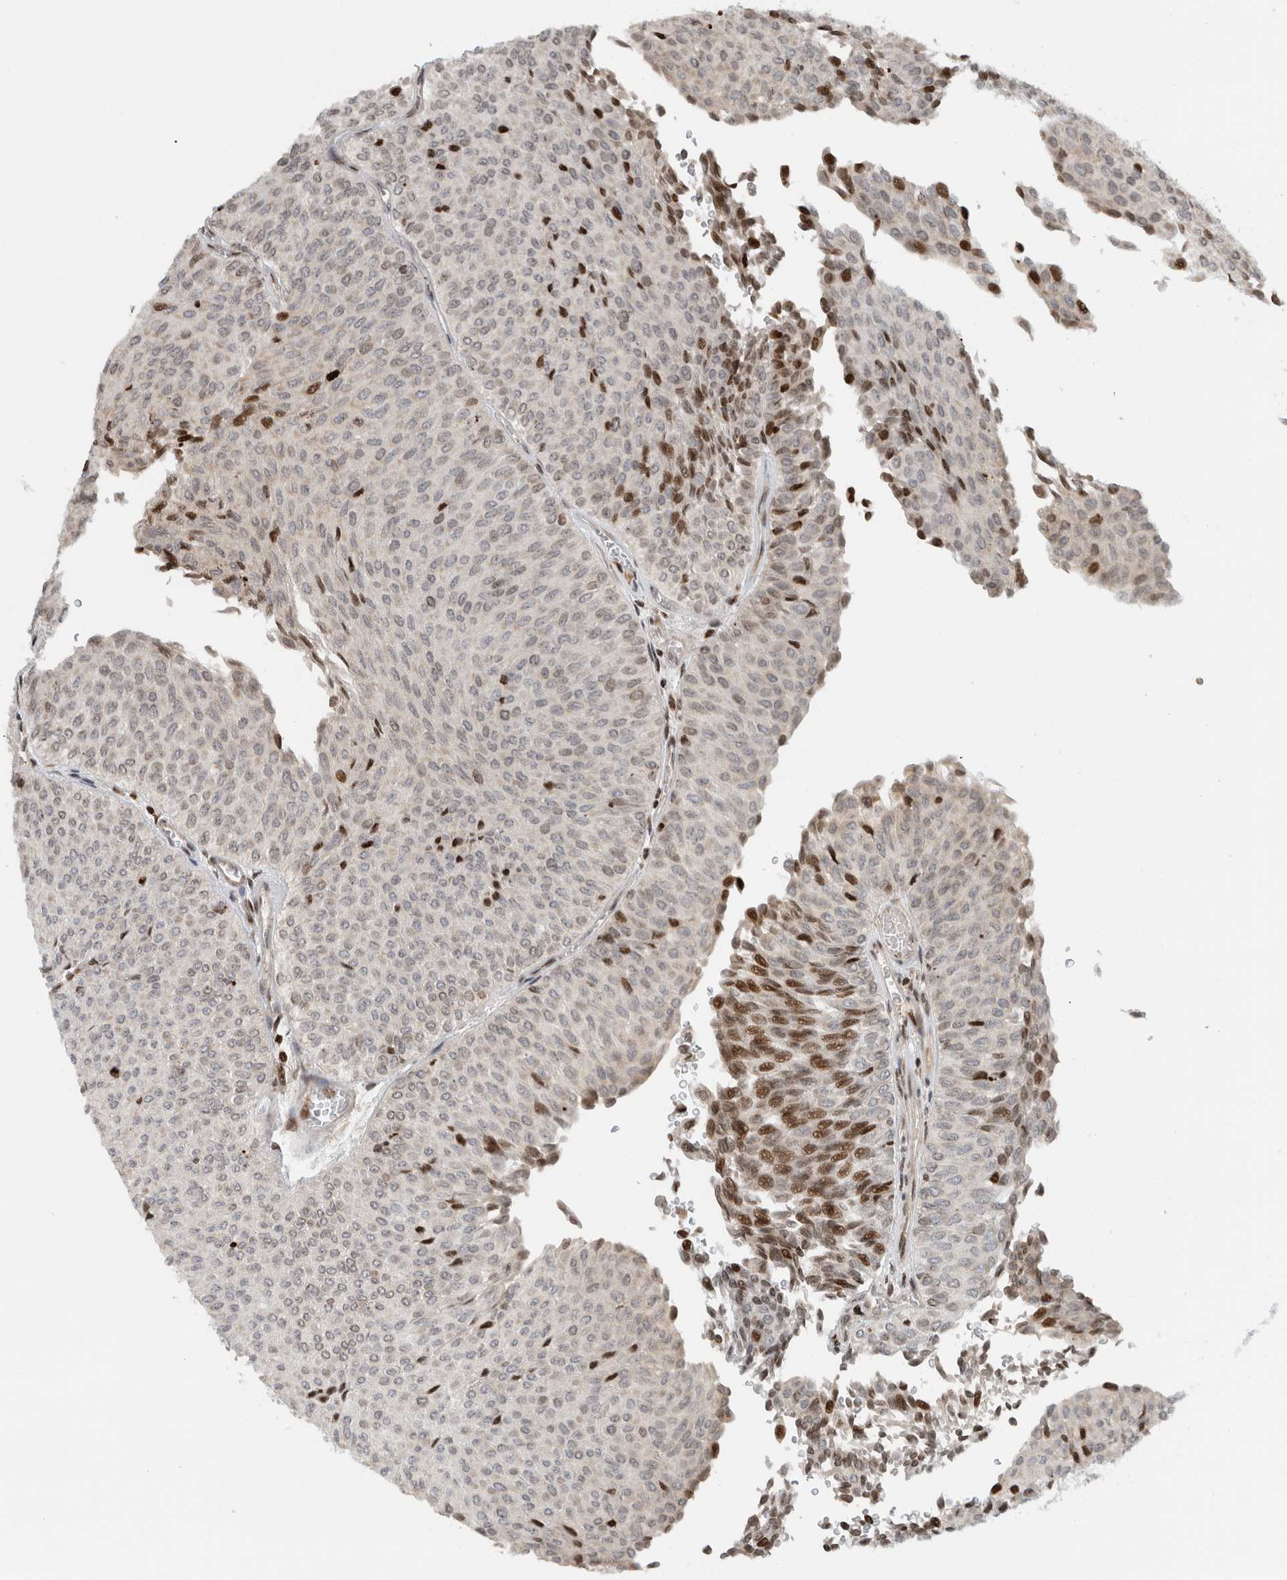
{"staining": {"intensity": "strong", "quantity": "<25%", "location": "nuclear"}, "tissue": "urothelial cancer", "cell_type": "Tumor cells", "image_type": "cancer", "snomed": [{"axis": "morphology", "description": "Urothelial carcinoma, Low grade"}, {"axis": "topography", "description": "Urinary bladder"}], "caption": "Protein staining of urothelial cancer tissue demonstrates strong nuclear positivity in approximately <25% of tumor cells. The staining was performed using DAB to visualize the protein expression in brown, while the nuclei were stained in blue with hematoxylin (Magnification: 20x).", "gene": "GINS4", "patient": {"sex": "male", "age": 78}}